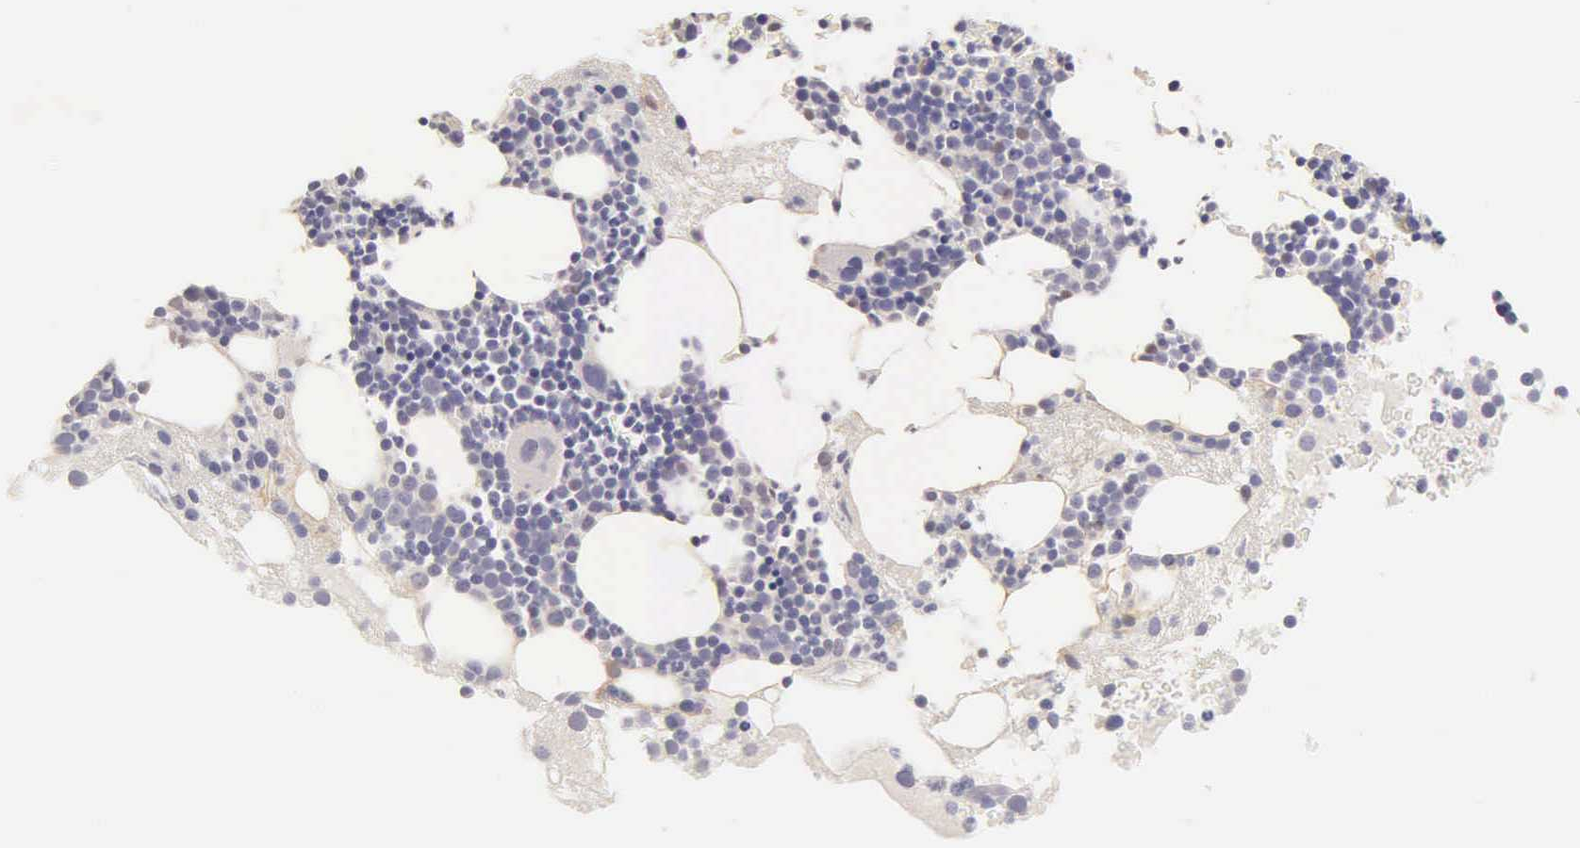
{"staining": {"intensity": "weak", "quantity": "<25%", "location": "nuclear"}, "tissue": "bone marrow", "cell_type": "Hematopoietic cells", "image_type": "normal", "snomed": [{"axis": "morphology", "description": "Normal tissue, NOS"}, {"axis": "topography", "description": "Bone marrow"}], "caption": "Immunohistochemistry image of normal bone marrow: human bone marrow stained with DAB (3,3'-diaminobenzidine) displays no significant protein expression in hematopoietic cells.", "gene": "ESR1", "patient": {"sex": "male", "age": 75}}